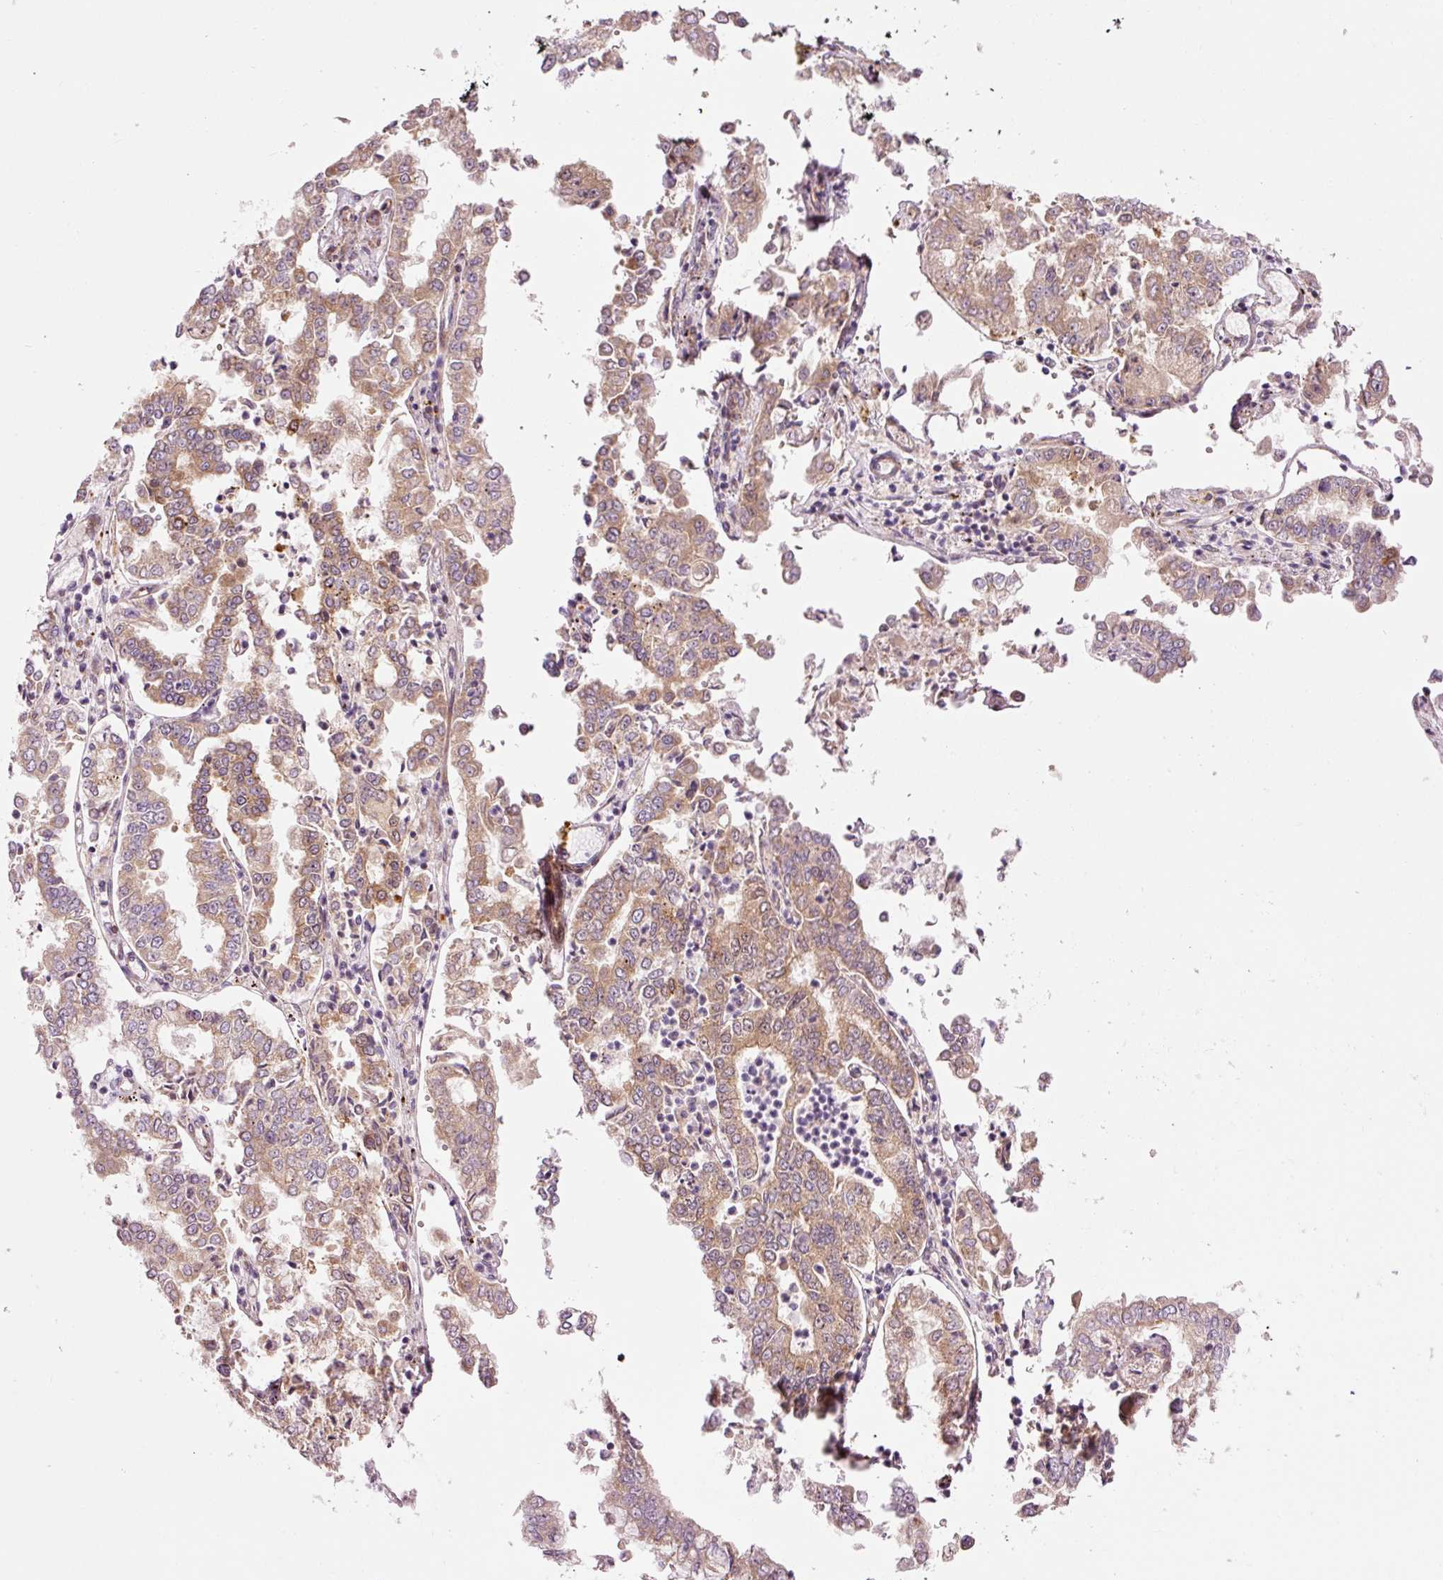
{"staining": {"intensity": "moderate", "quantity": ">75%", "location": "cytoplasmic/membranous"}, "tissue": "stomach cancer", "cell_type": "Tumor cells", "image_type": "cancer", "snomed": [{"axis": "morphology", "description": "Adenocarcinoma, NOS"}, {"axis": "topography", "description": "Stomach"}], "caption": "Adenocarcinoma (stomach) stained for a protein shows moderate cytoplasmic/membranous positivity in tumor cells.", "gene": "PPP1R14B", "patient": {"sex": "male", "age": 76}}